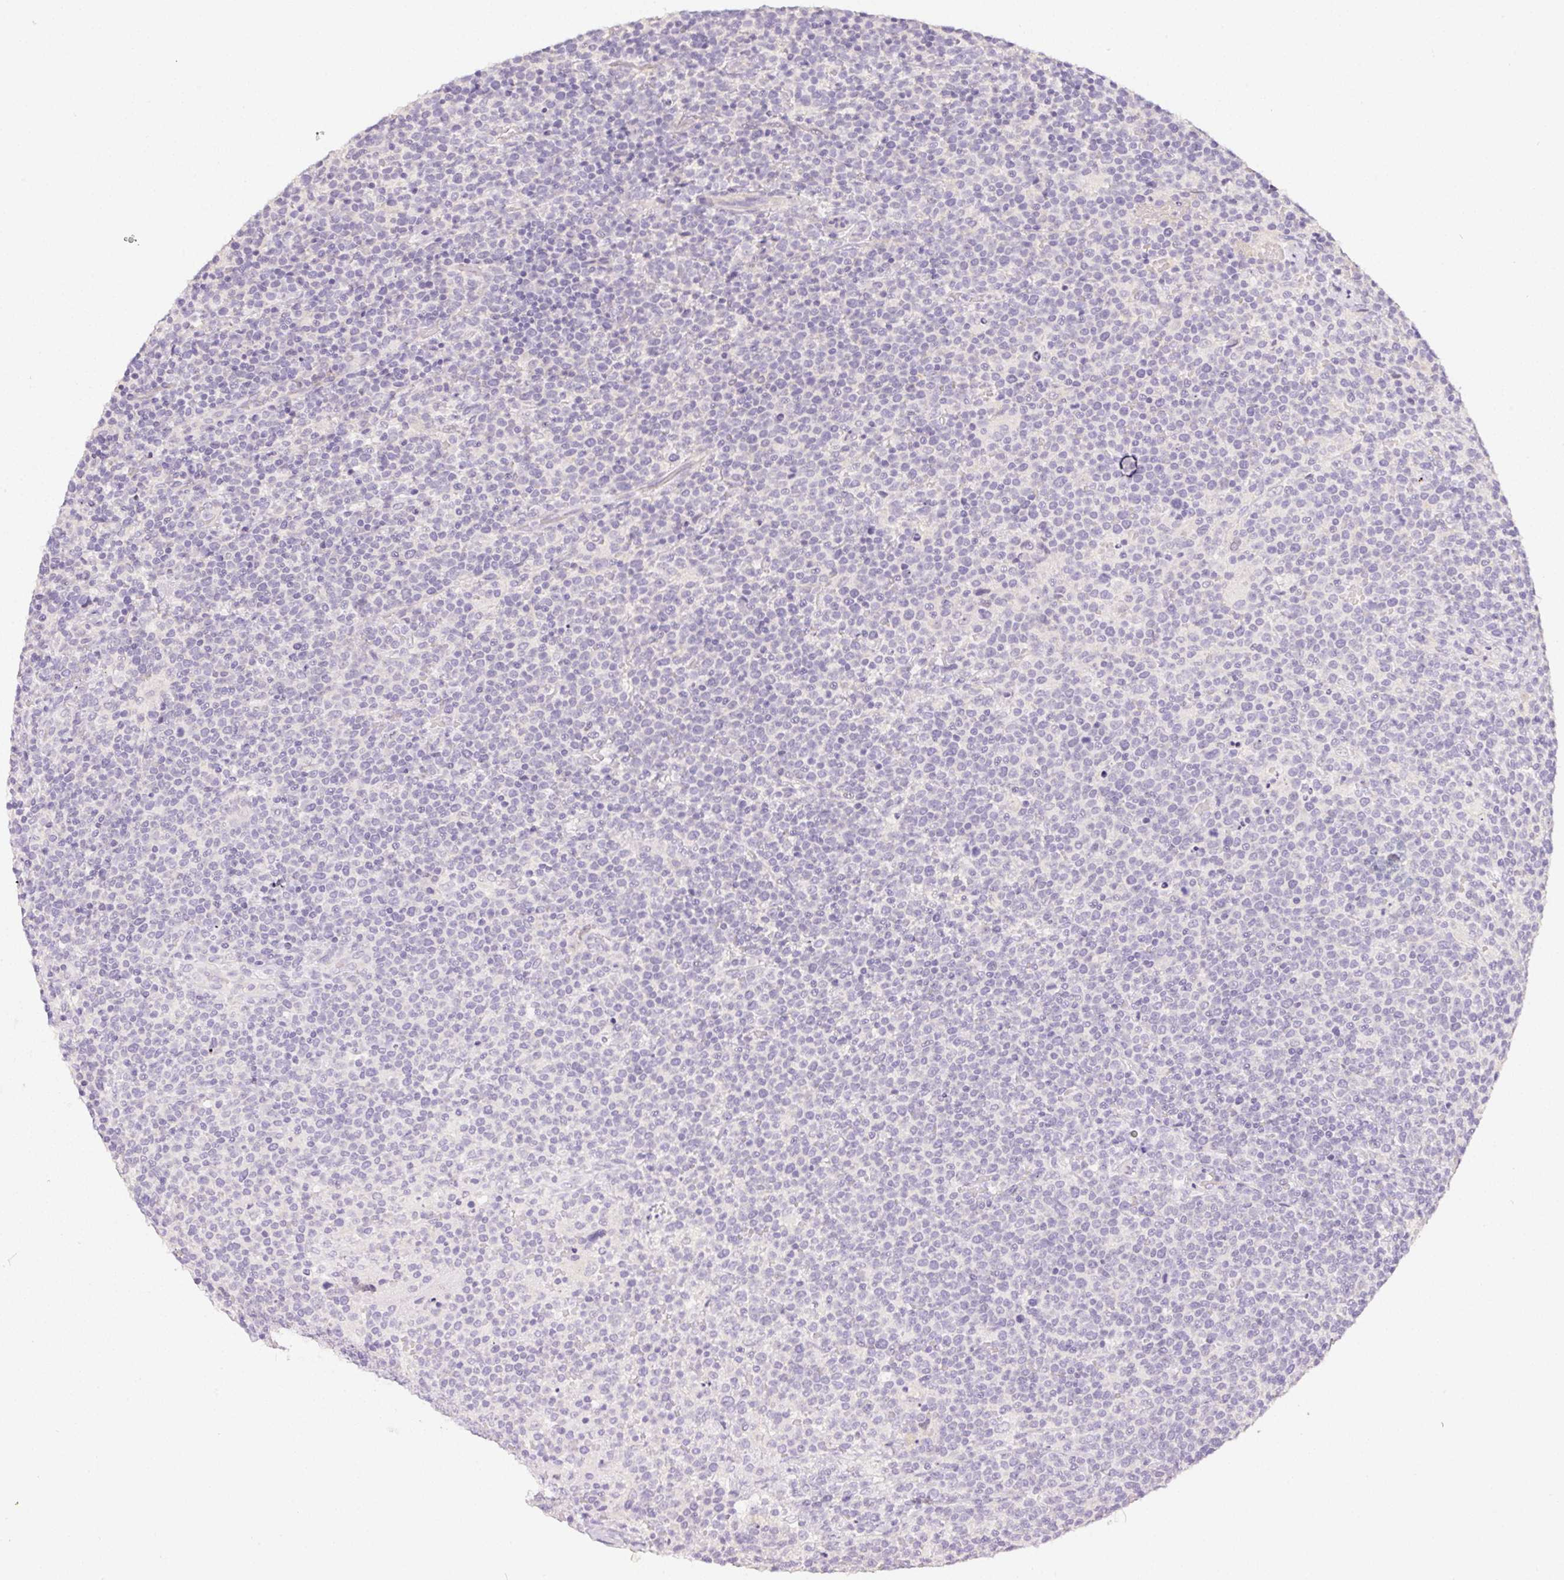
{"staining": {"intensity": "negative", "quantity": "none", "location": "none"}, "tissue": "lymphoma", "cell_type": "Tumor cells", "image_type": "cancer", "snomed": [{"axis": "morphology", "description": "Malignant lymphoma, non-Hodgkin's type, High grade"}, {"axis": "topography", "description": "Lymph node"}], "caption": "The IHC histopathology image has no significant positivity in tumor cells of lymphoma tissue. Brightfield microscopy of immunohistochemistry stained with DAB (3,3'-diaminobenzidine) (brown) and hematoxylin (blue), captured at high magnification.", "gene": "ZBBX", "patient": {"sex": "male", "age": 61}}